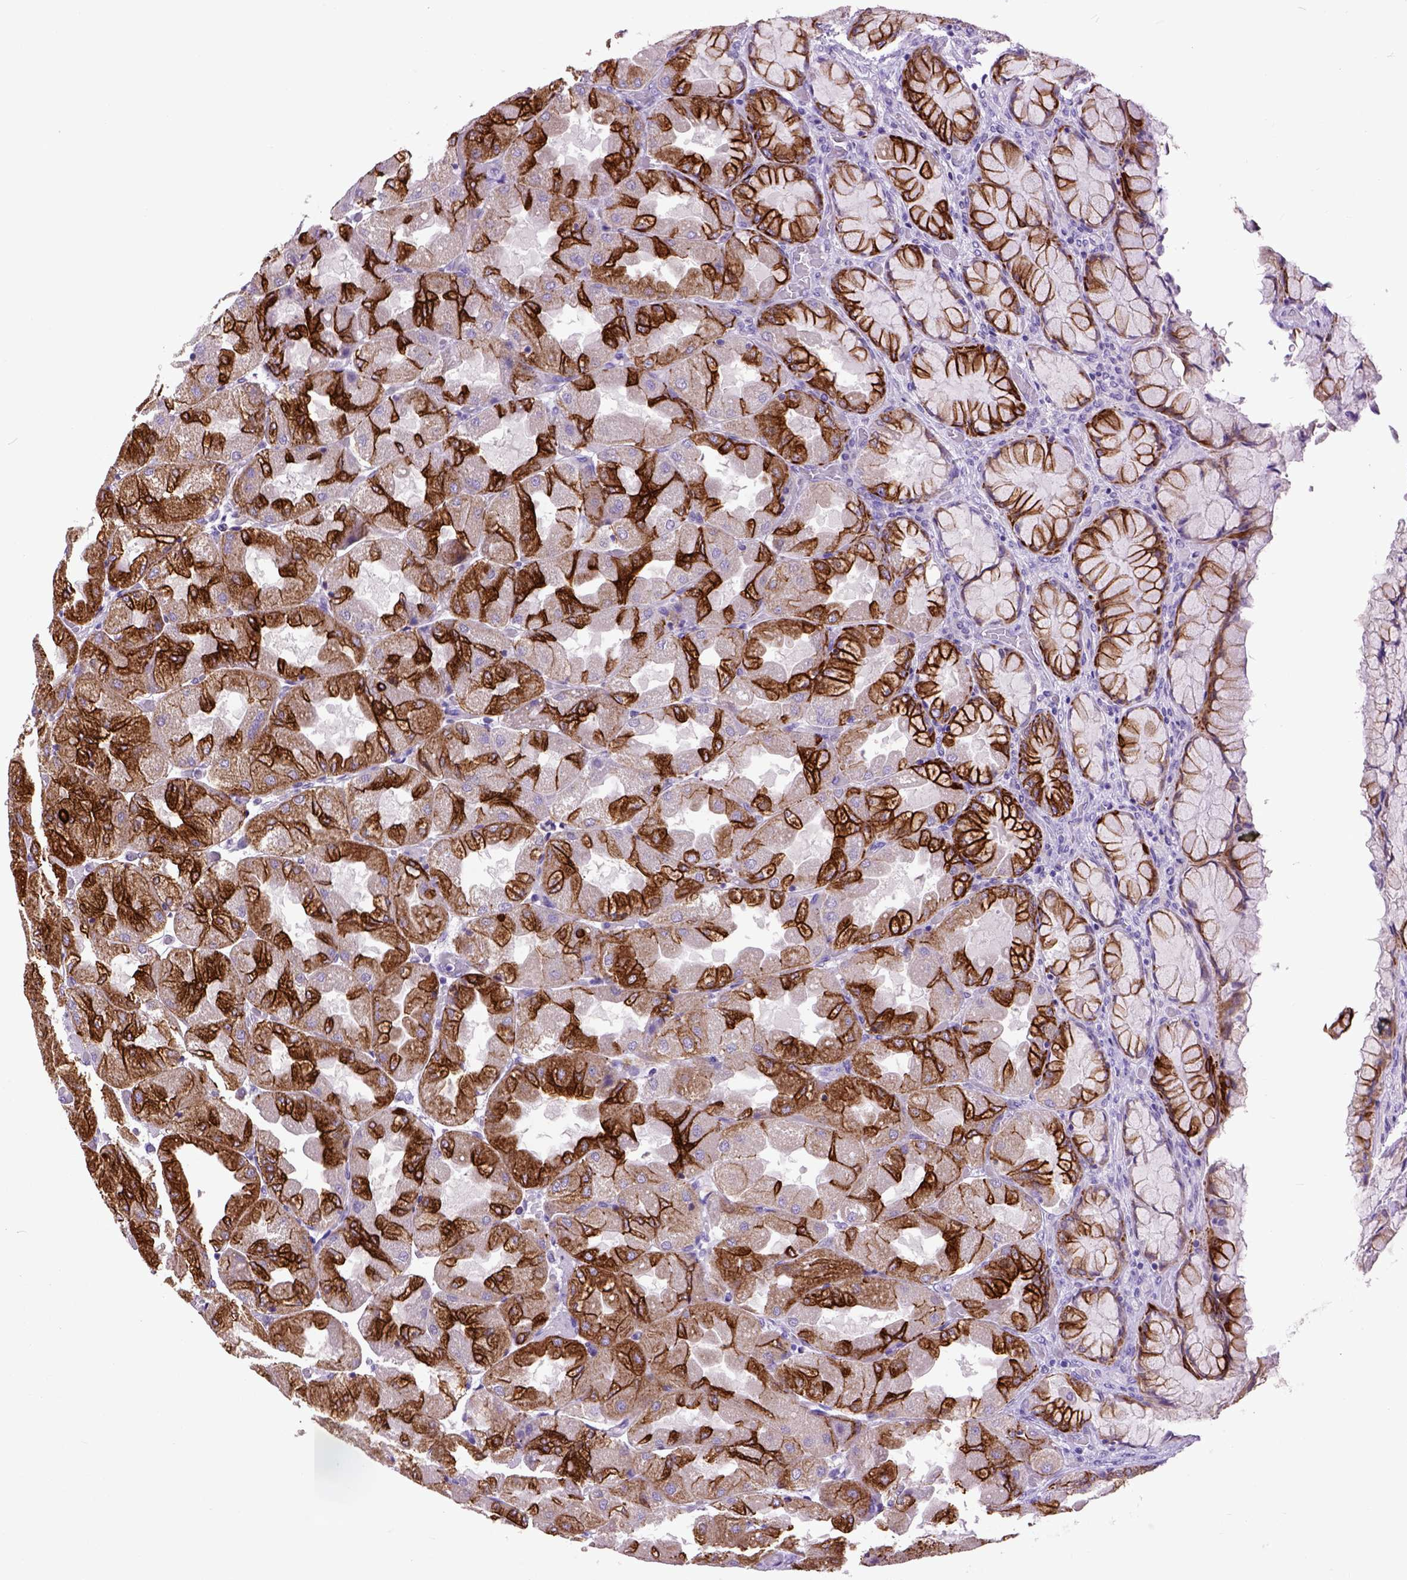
{"staining": {"intensity": "strong", "quantity": ">75%", "location": "cytoplasmic/membranous"}, "tissue": "stomach", "cell_type": "Glandular cells", "image_type": "normal", "snomed": [{"axis": "morphology", "description": "Normal tissue, NOS"}, {"axis": "topography", "description": "Stomach"}], "caption": "The histopathology image demonstrates immunohistochemical staining of unremarkable stomach. There is strong cytoplasmic/membranous staining is identified in approximately >75% of glandular cells.", "gene": "RAB25", "patient": {"sex": "female", "age": 61}}